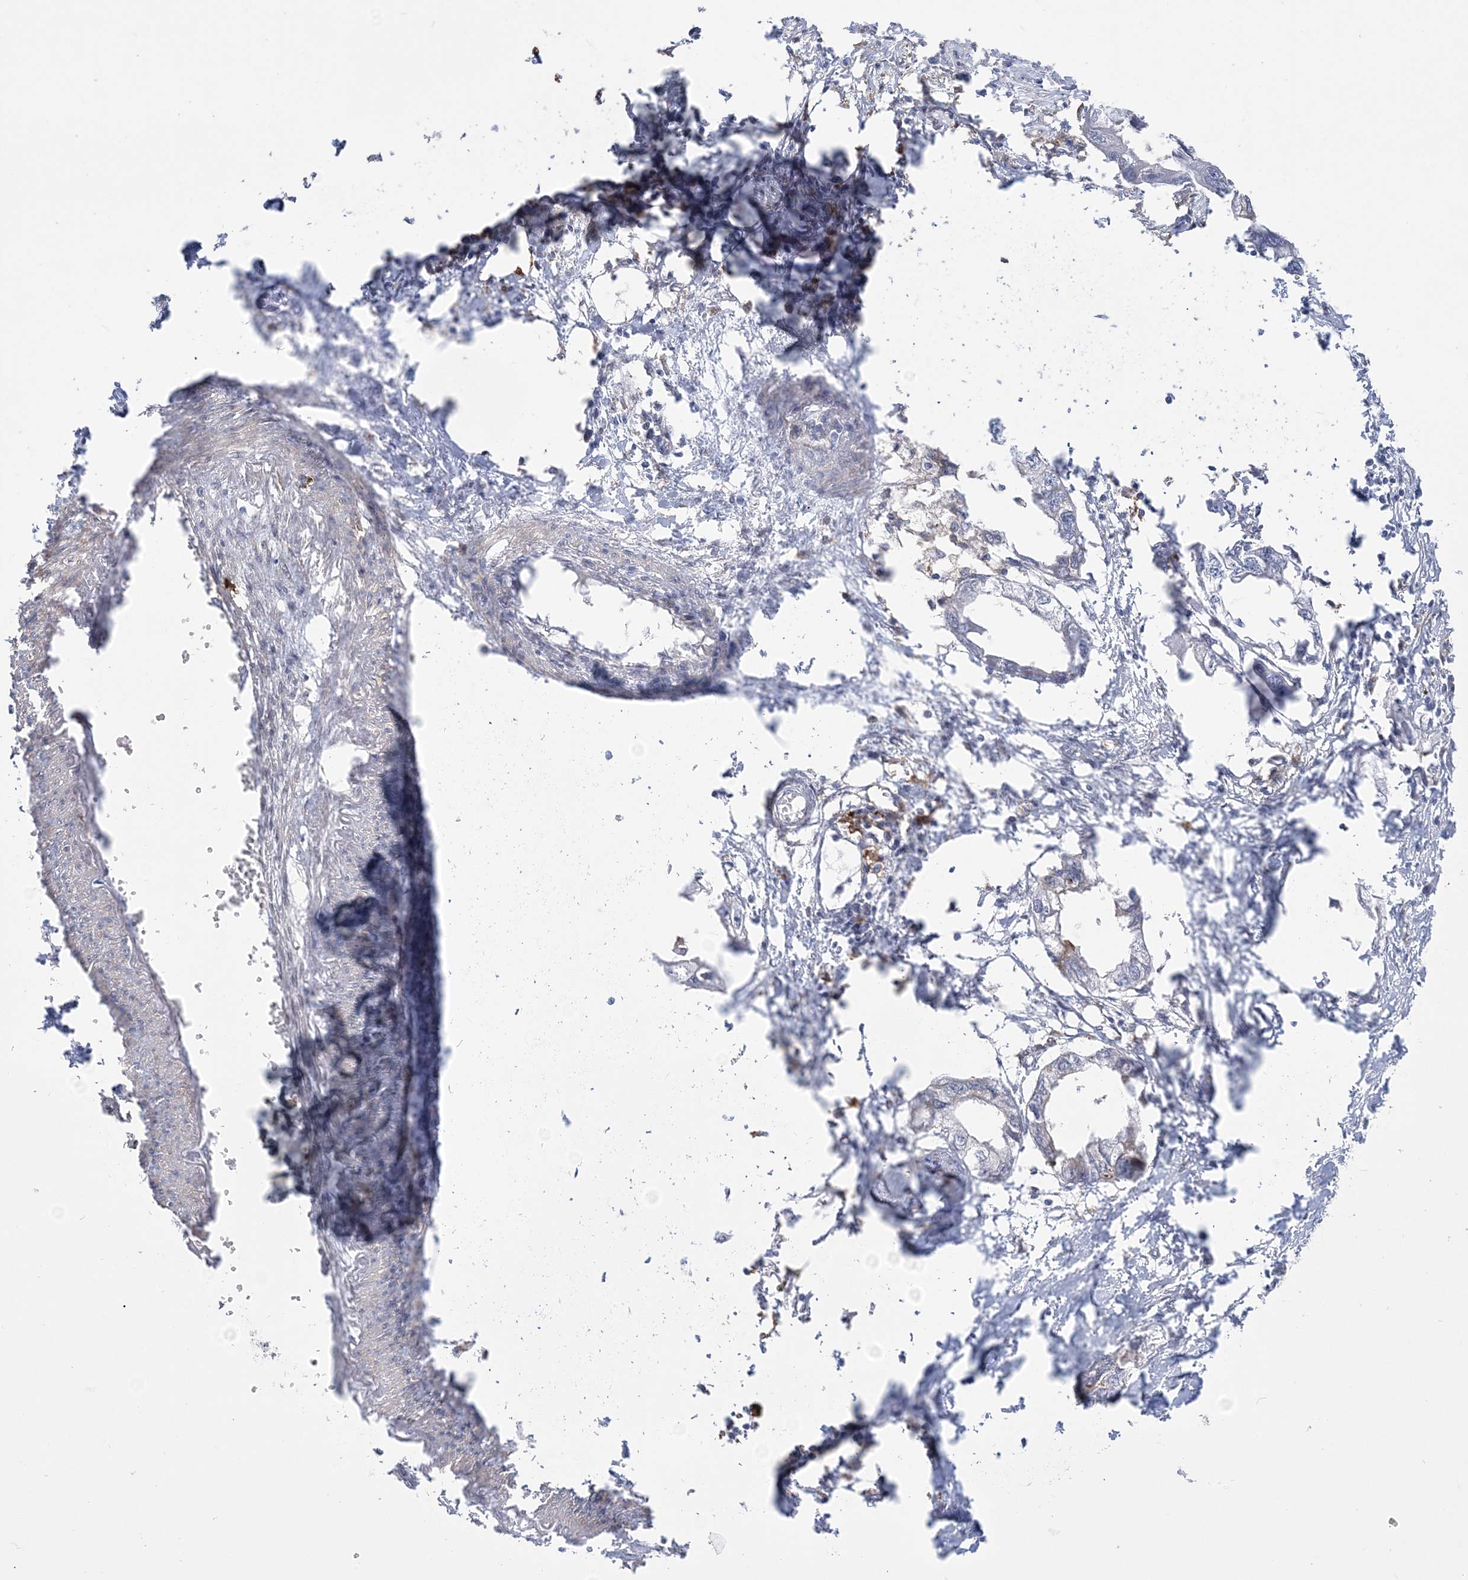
{"staining": {"intensity": "negative", "quantity": "none", "location": "none"}, "tissue": "endometrial cancer", "cell_type": "Tumor cells", "image_type": "cancer", "snomed": [{"axis": "morphology", "description": "Adenocarcinoma, NOS"}, {"axis": "morphology", "description": "Adenocarcinoma, metastatic, NOS"}, {"axis": "topography", "description": "Adipose tissue"}, {"axis": "topography", "description": "Endometrium"}], "caption": "This is a photomicrograph of immunohistochemistry (IHC) staining of endometrial cancer (adenocarcinoma), which shows no staining in tumor cells.", "gene": "HAAO", "patient": {"sex": "female", "age": 67}}